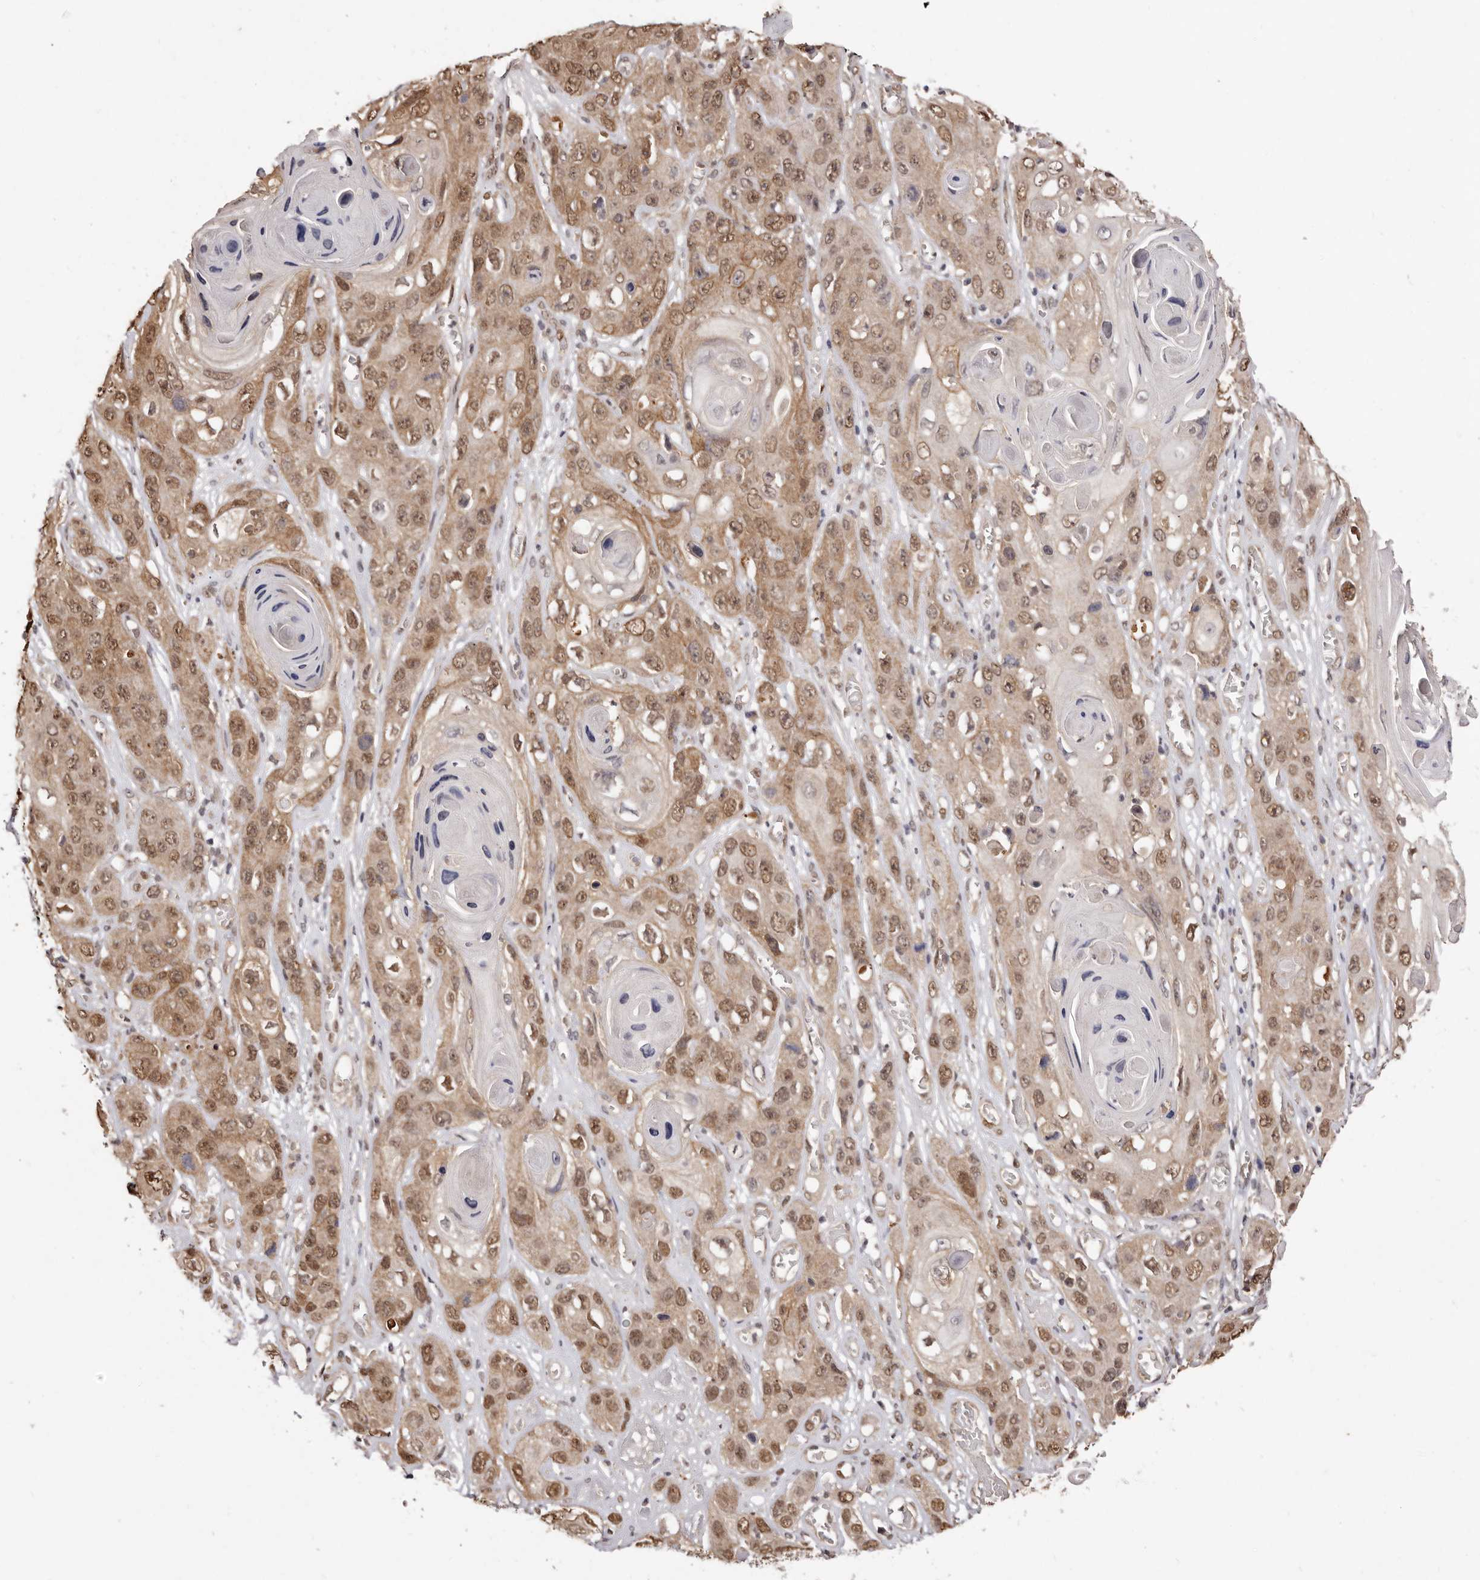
{"staining": {"intensity": "moderate", "quantity": ">75%", "location": "cytoplasmic/membranous,nuclear"}, "tissue": "skin cancer", "cell_type": "Tumor cells", "image_type": "cancer", "snomed": [{"axis": "morphology", "description": "Squamous cell carcinoma, NOS"}, {"axis": "topography", "description": "Skin"}], "caption": "Skin squamous cell carcinoma tissue demonstrates moderate cytoplasmic/membranous and nuclear positivity in about >75% of tumor cells The staining is performed using DAB (3,3'-diaminobenzidine) brown chromogen to label protein expression. The nuclei are counter-stained blue using hematoxylin.", "gene": "NOTCH1", "patient": {"sex": "male", "age": 55}}